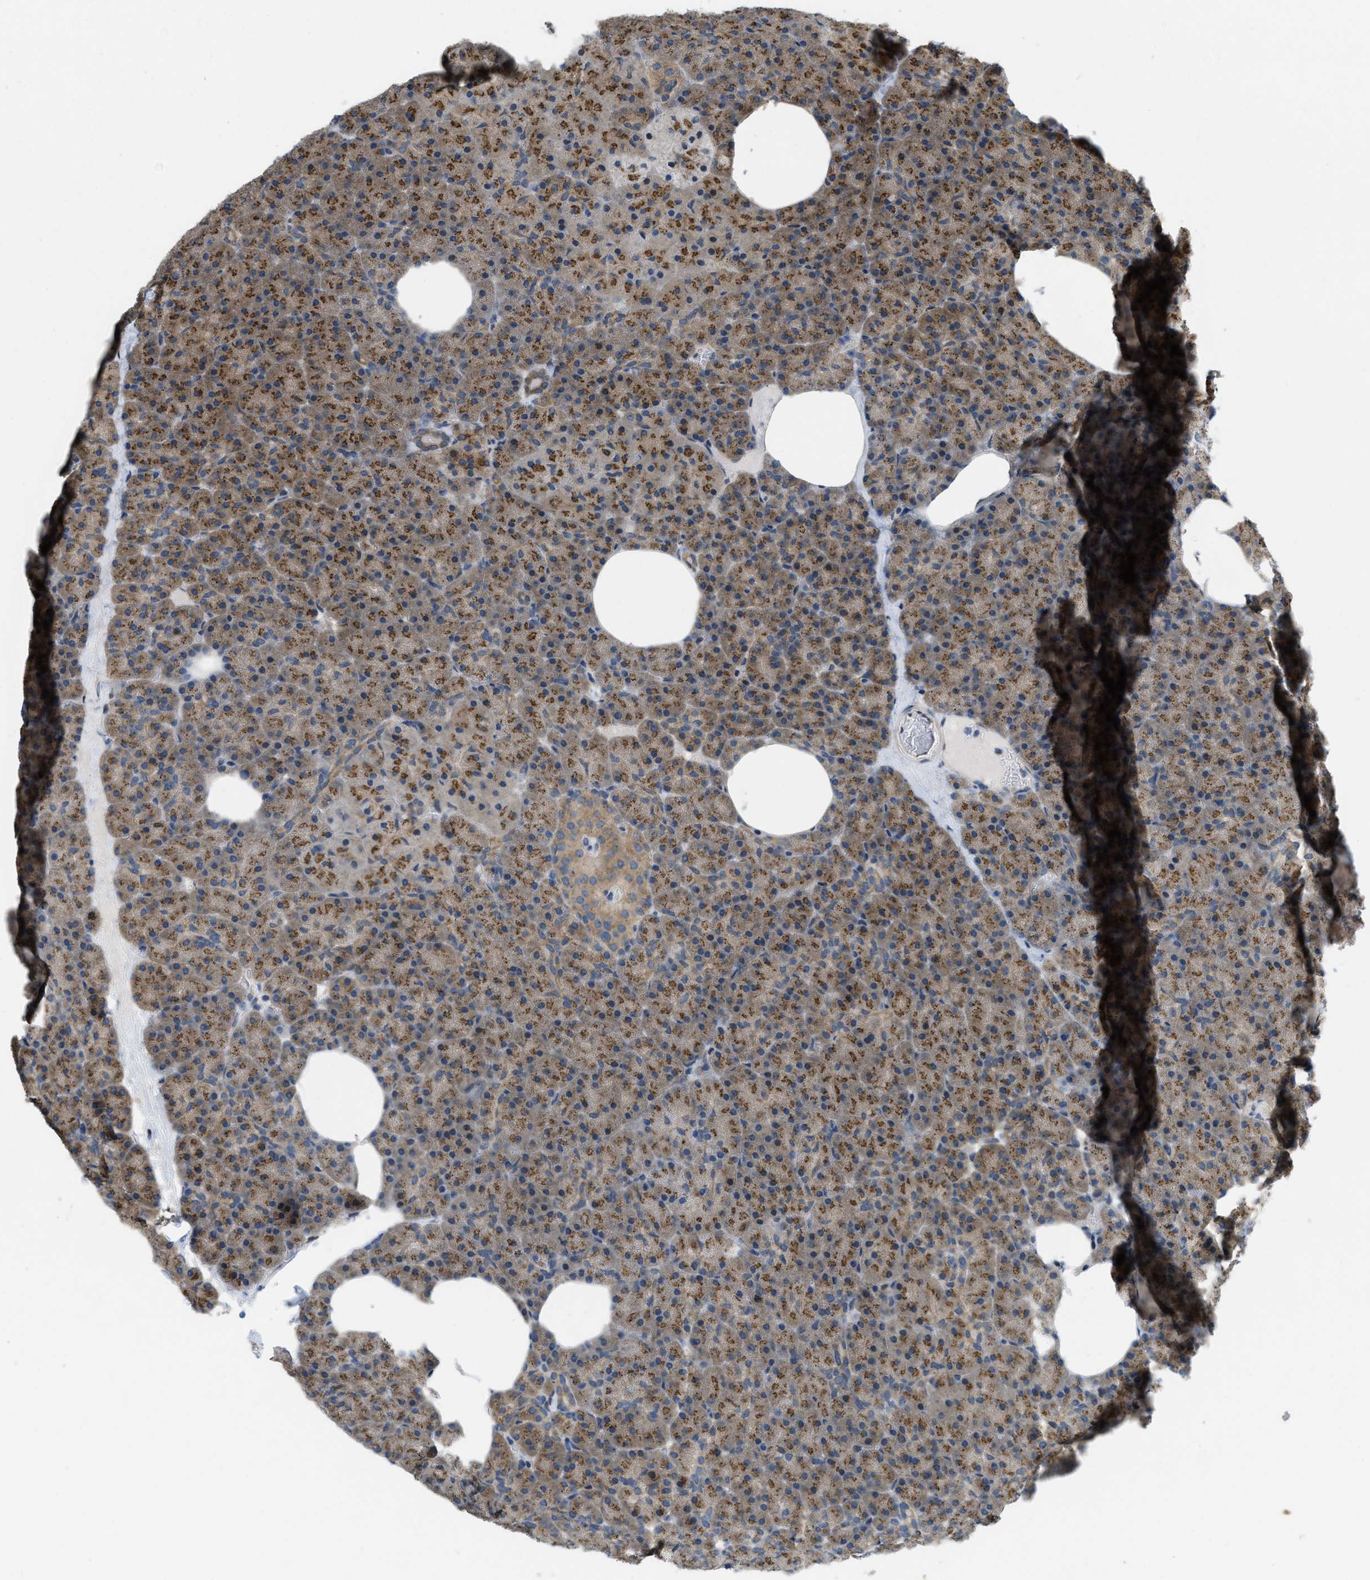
{"staining": {"intensity": "moderate", "quantity": ">75%", "location": "cytoplasmic/membranous"}, "tissue": "pancreas", "cell_type": "Exocrine glandular cells", "image_type": "normal", "snomed": [{"axis": "morphology", "description": "Normal tissue, NOS"}, {"axis": "morphology", "description": "Carcinoid, malignant, NOS"}, {"axis": "topography", "description": "Pancreas"}], "caption": "Unremarkable pancreas reveals moderate cytoplasmic/membranous expression in approximately >75% of exocrine glandular cells (IHC, brightfield microscopy, high magnification)..", "gene": "IFNLR1", "patient": {"sex": "female", "age": 35}}